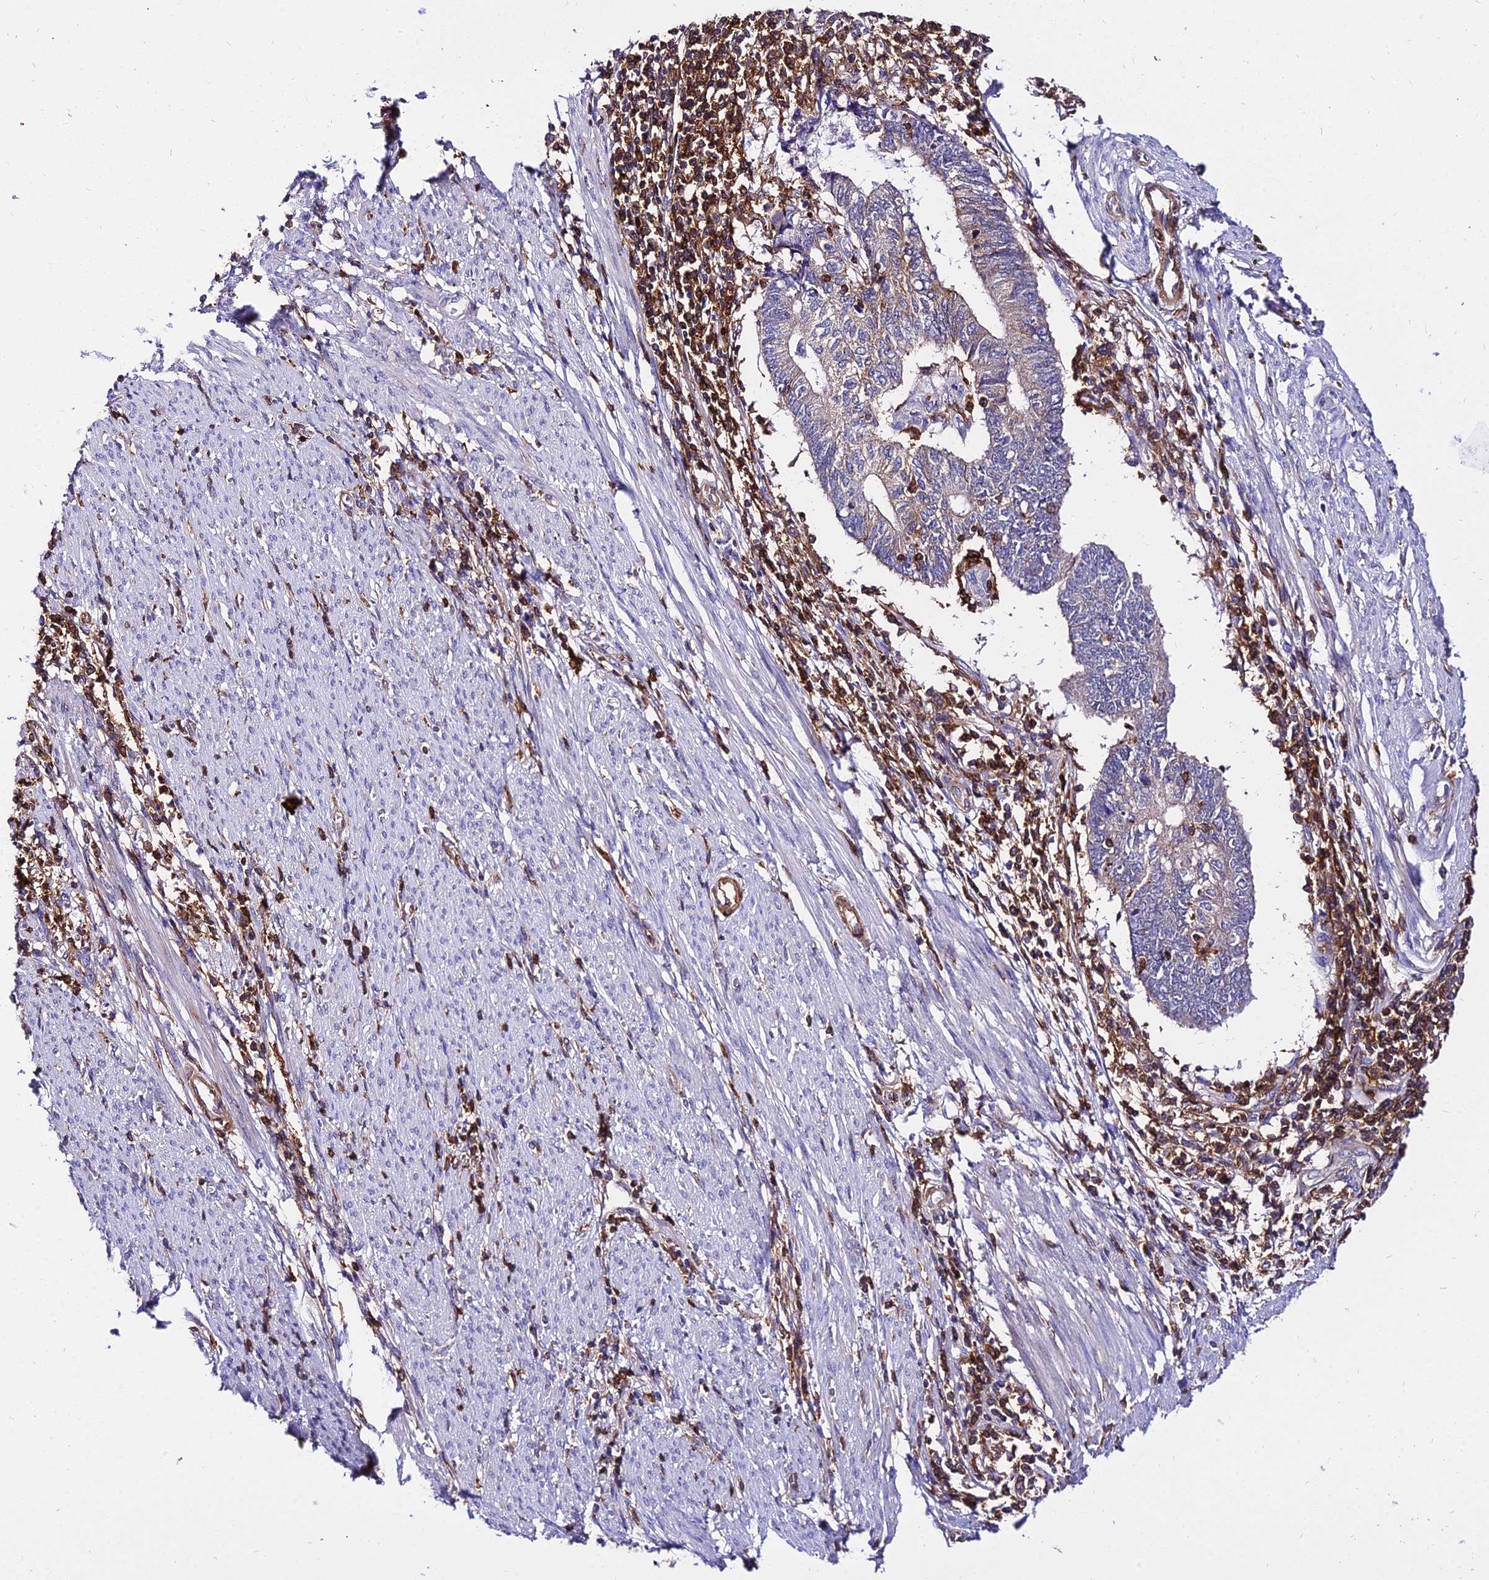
{"staining": {"intensity": "weak", "quantity": "<25%", "location": "cytoplasmic/membranous"}, "tissue": "endometrial cancer", "cell_type": "Tumor cells", "image_type": "cancer", "snomed": [{"axis": "morphology", "description": "Adenocarcinoma, NOS"}, {"axis": "topography", "description": "Uterus"}, {"axis": "topography", "description": "Endometrium"}], "caption": "DAB (3,3'-diaminobenzidine) immunohistochemical staining of adenocarcinoma (endometrial) shows no significant expression in tumor cells.", "gene": "CSRP1", "patient": {"sex": "female", "age": 70}}